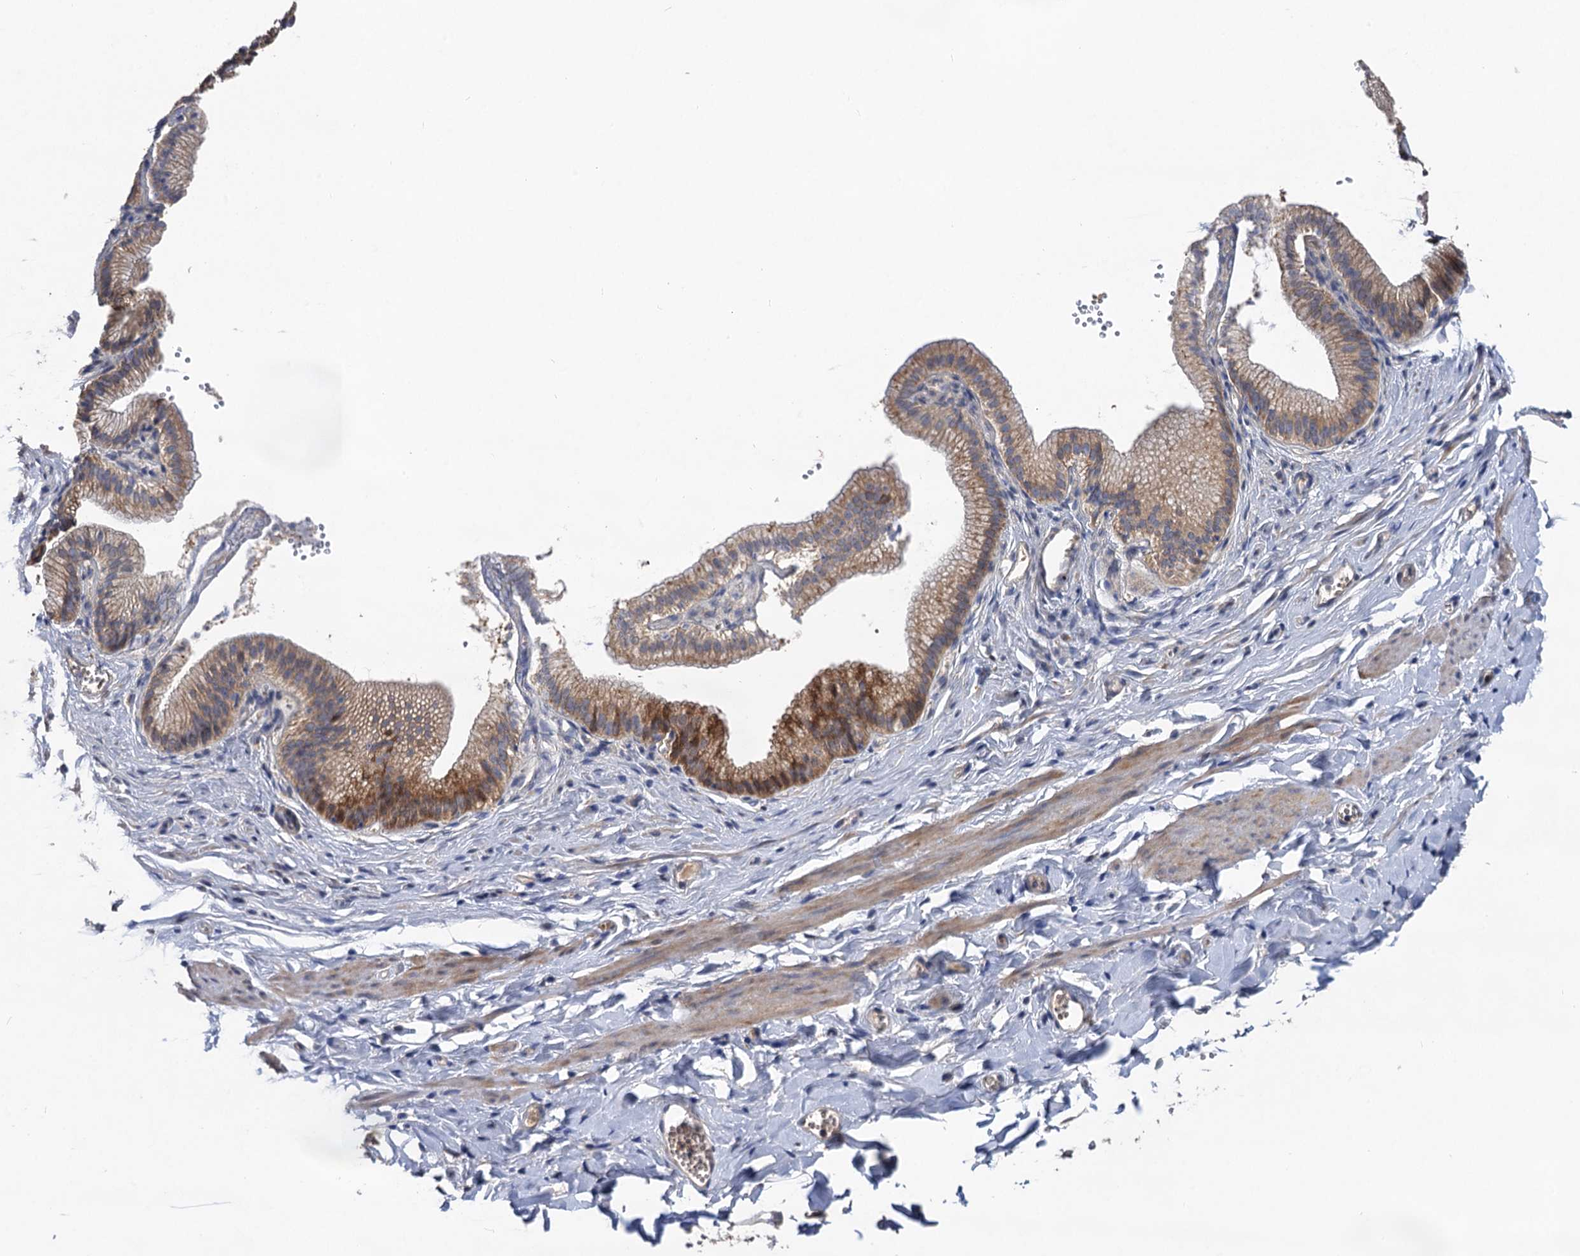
{"staining": {"intensity": "moderate", "quantity": "25%-75%", "location": "cytoplasmic/membranous"}, "tissue": "adipose tissue", "cell_type": "Adipocytes", "image_type": "normal", "snomed": [{"axis": "morphology", "description": "Normal tissue, NOS"}, {"axis": "topography", "description": "Gallbladder"}, {"axis": "topography", "description": "Peripheral nerve tissue"}], "caption": "Protein staining displays moderate cytoplasmic/membranous staining in about 25%-75% of adipocytes in unremarkable adipose tissue.", "gene": "TMEM39B", "patient": {"sex": "male", "age": 38}}